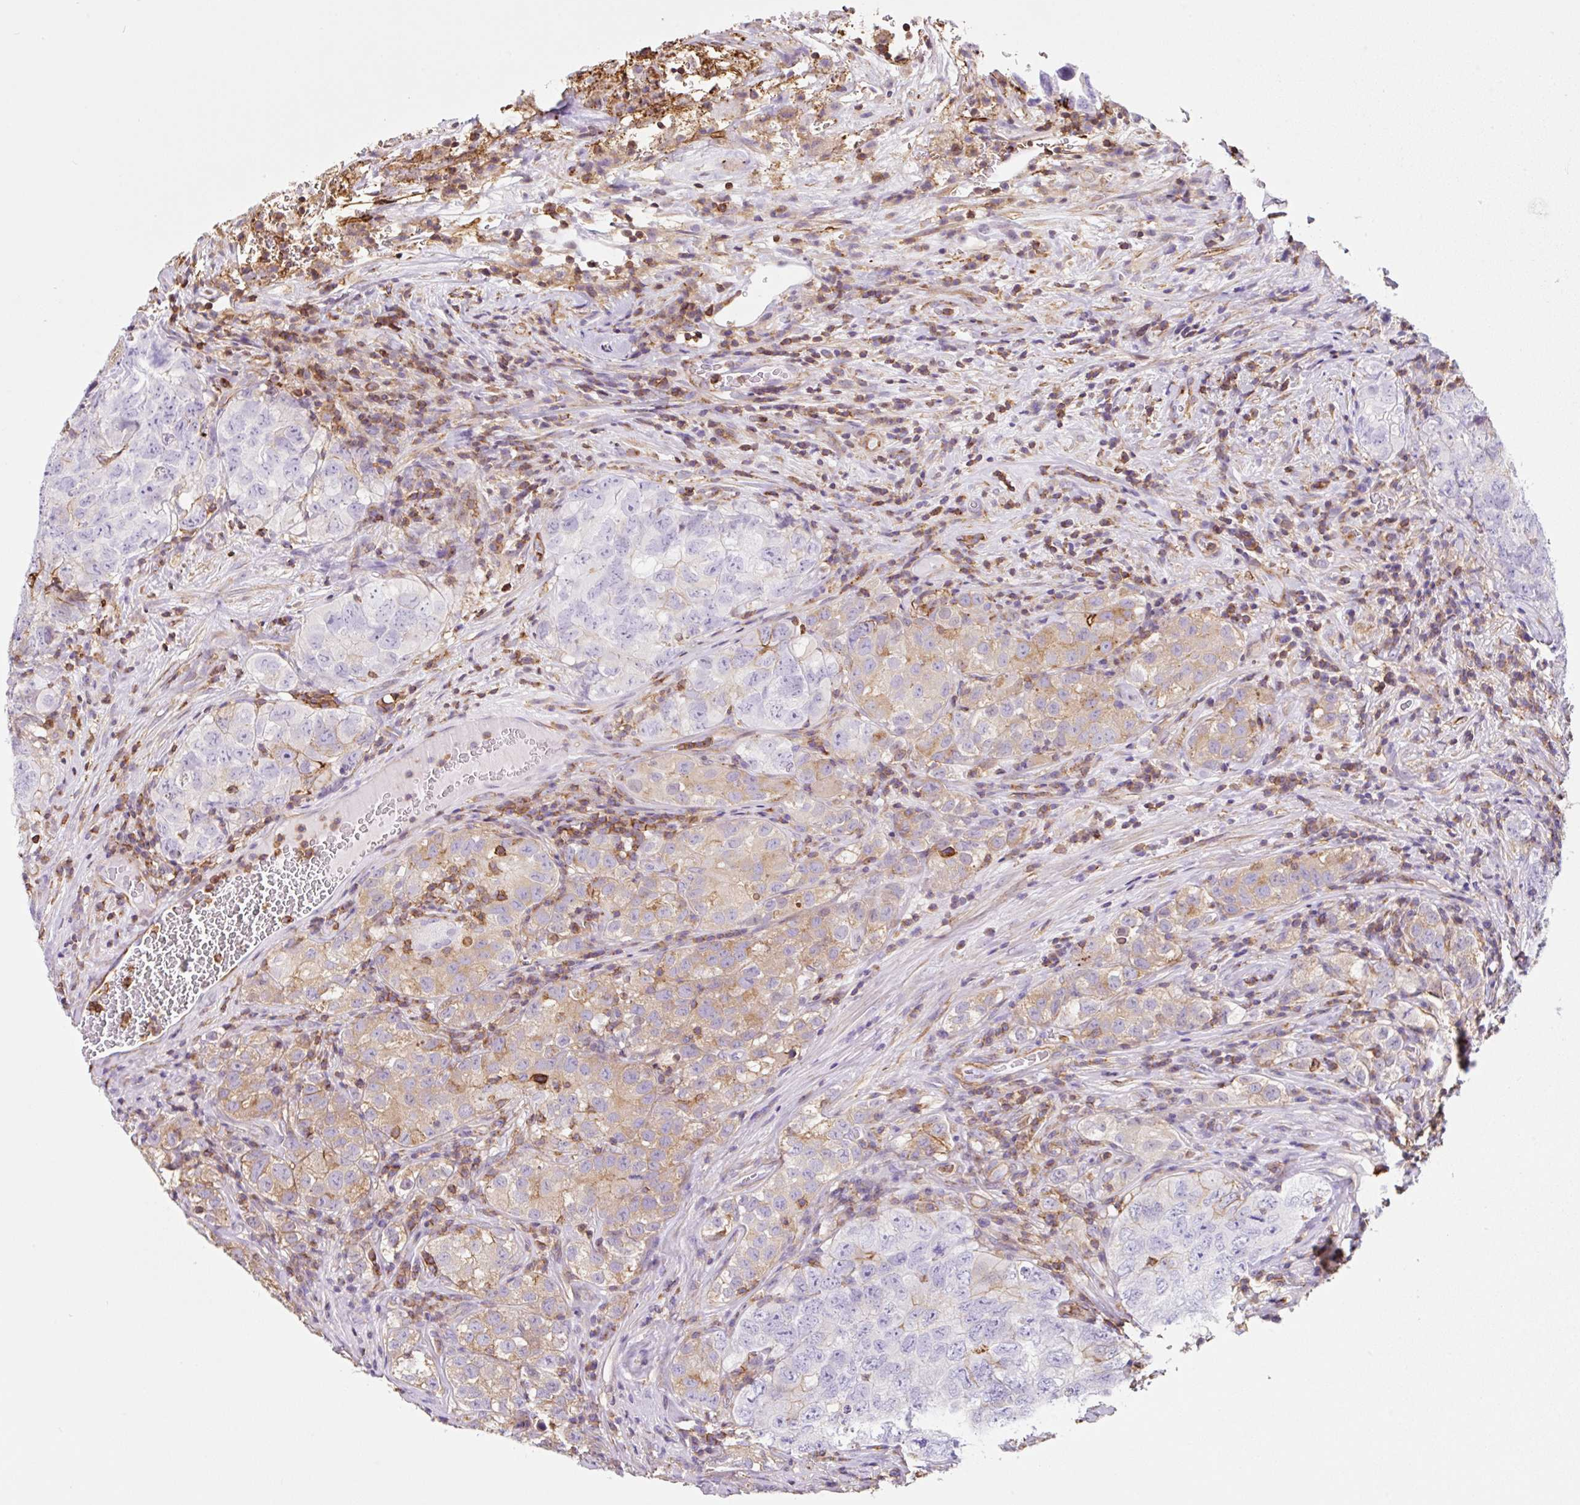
{"staining": {"intensity": "negative", "quantity": "none", "location": "none"}, "tissue": "testis cancer", "cell_type": "Tumor cells", "image_type": "cancer", "snomed": [{"axis": "morphology", "description": "Seminoma, NOS"}, {"axis": "morphology", "description": "Carcinoma, Embryonal, NOS"}, {"axis": "topography", "description": "Testis"}], "caption": "Testis cancer was stained to show a protein in brown. There is no significant staining in tumor cells.", "gene": "MTTP", "patient": {"sex": "male", "age": 43}}